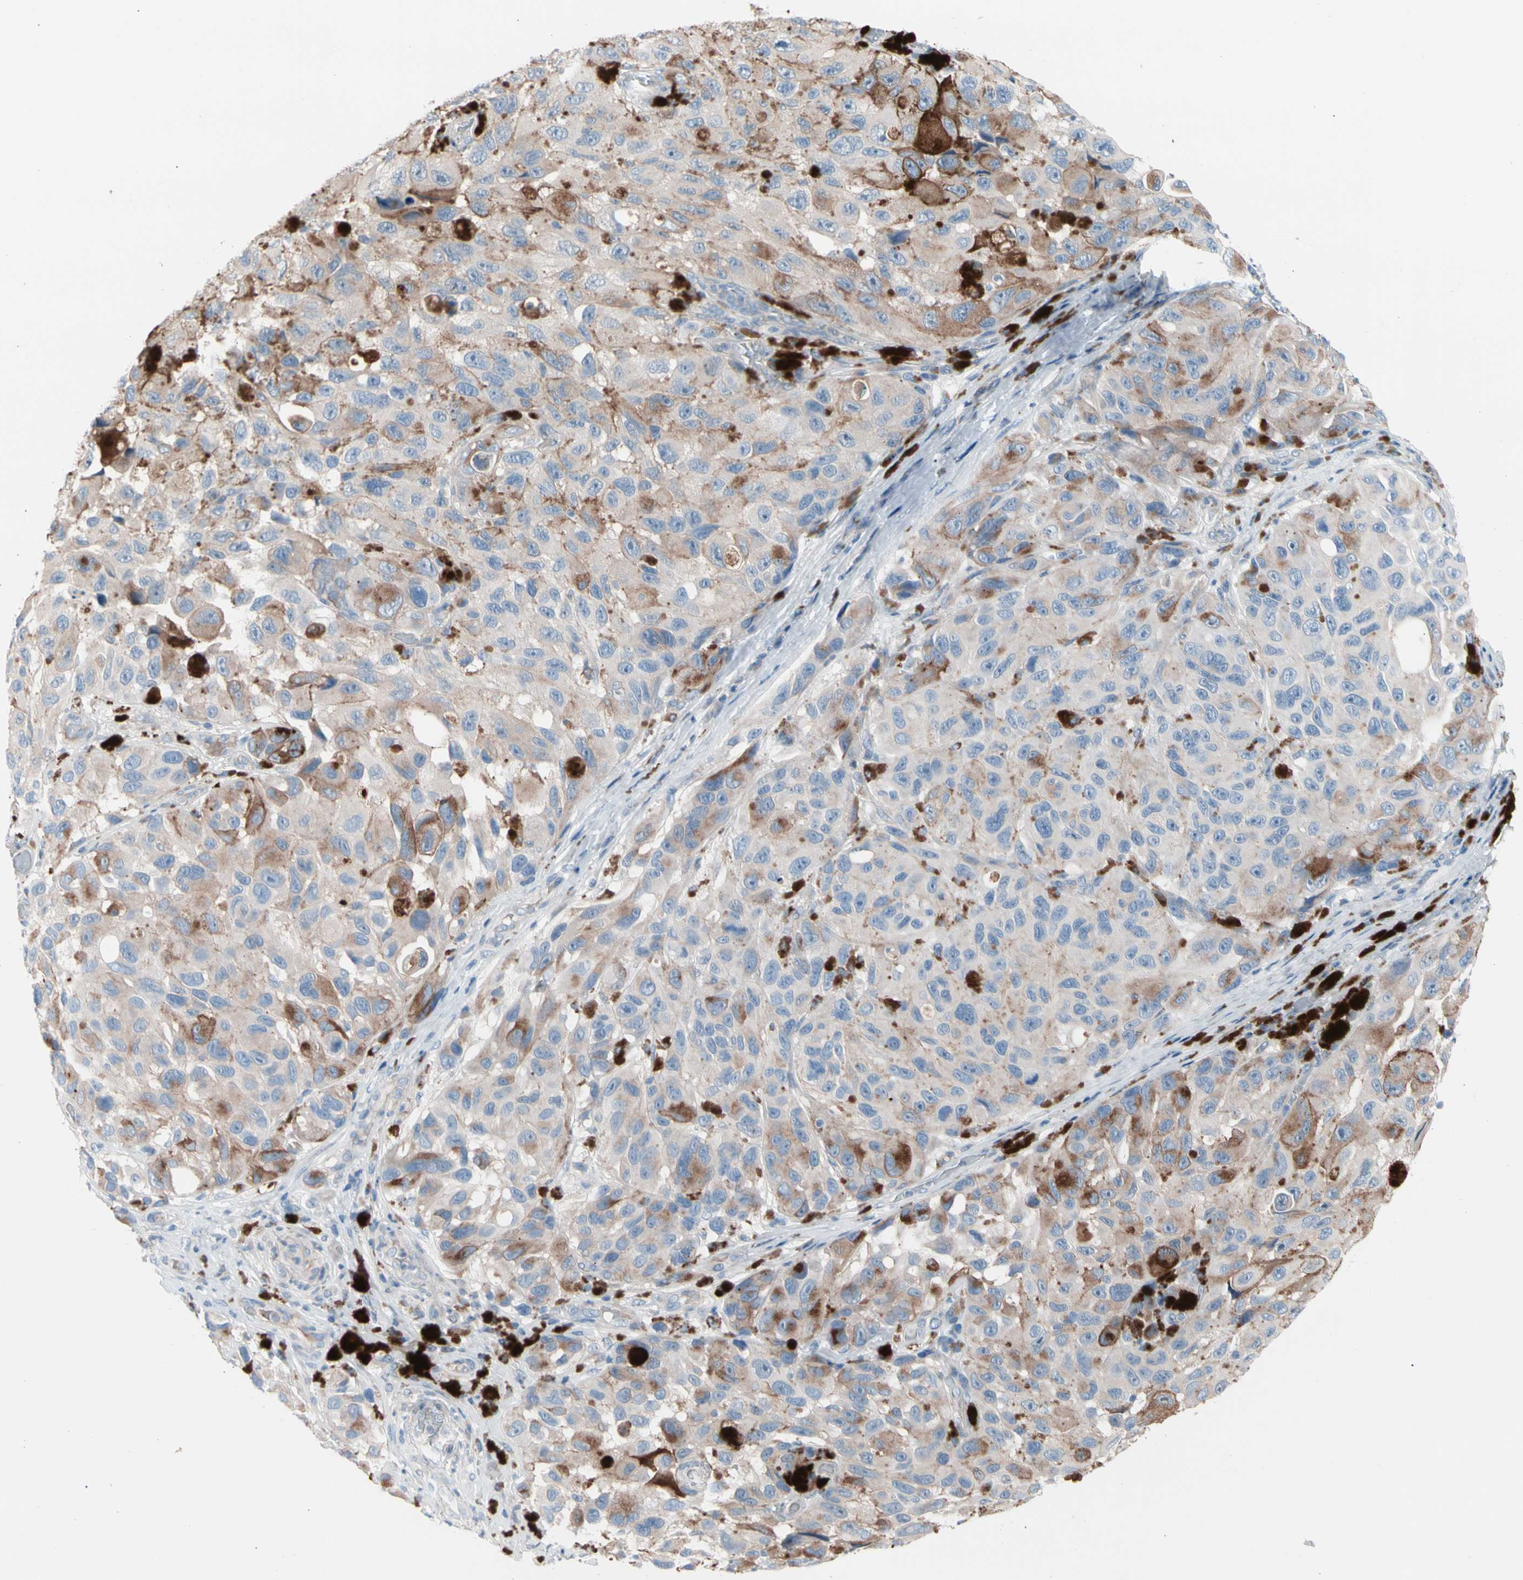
{"staining": {"intensity": "weak", "quantity": "25%-75%", "location": "cytoplasmic/membranous"}, "tissue": "melanoma", "cell_type": "Tumor cells", "image_type": "cancer", "snomed": [{"axis": "morphology", "description": "Malignant melanoma, NOS"}, {"axis": "topography", "description": "Skin"}], "caption": "Malignant melanoma tissue demonstrates weak cytoplasmic/membranous positivity in approximately 25%-75% of tumor cells The staining was performed using DAB (3,3'-diaminobenzidine) to visualize the protein expression in brown, while the nuclei were stained in blue with hematoxylin (Magnification: 20x).", "gene": "CASQ1", "patient": {"sex": "female", "age": 73}}